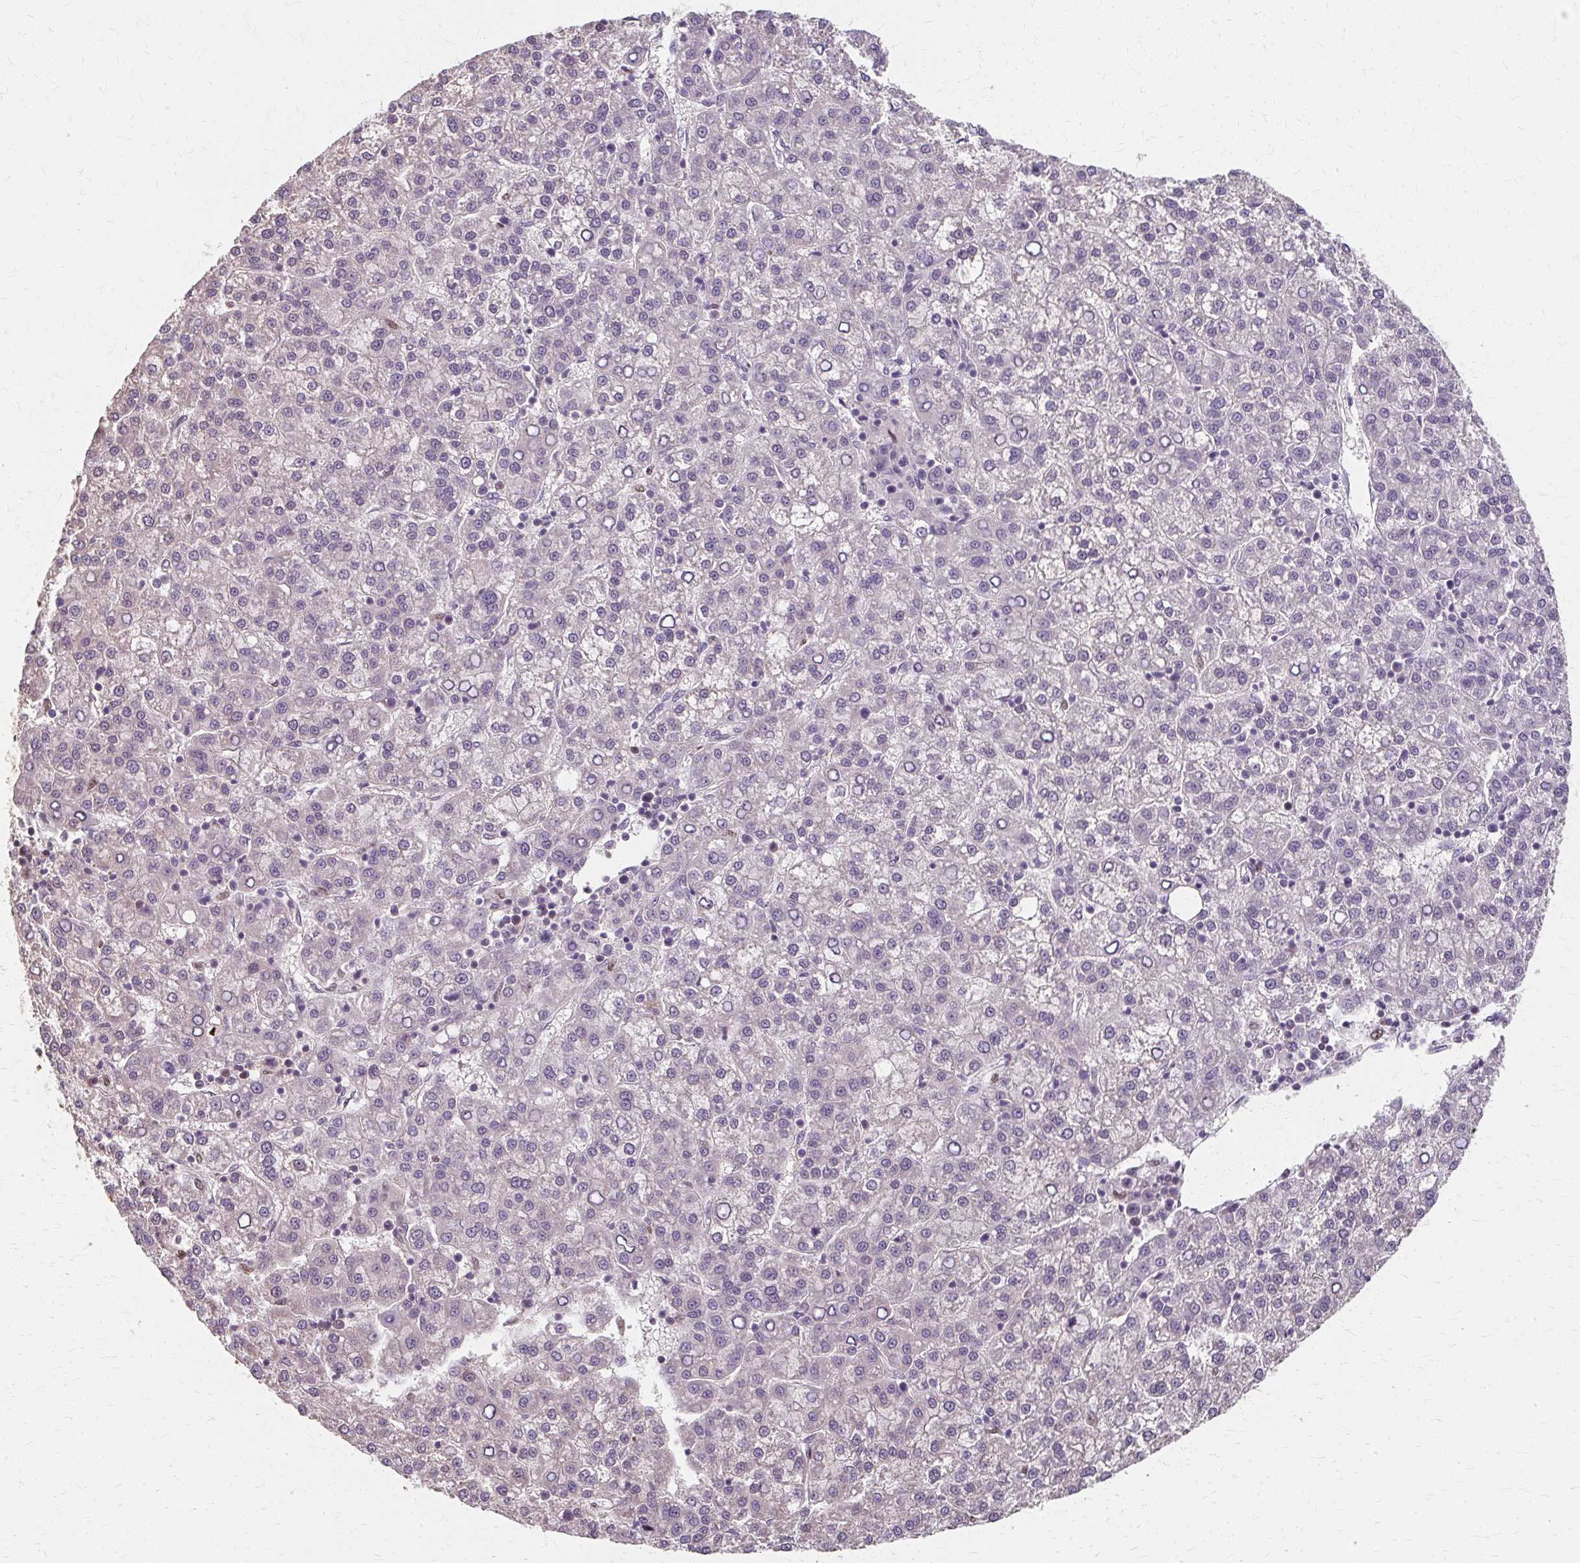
{"staining": {"intensity": "negative", "quantity": "none", "location": "none"}, "tissue": "liver cancer", "cell_type": "Tumor cells", "image_type": "cancer", "snomed": [{"axis": "morphology", "description": "Carcinoma, Hepatocellular, NOS"}, {"axis": "topography", "description": "Liver"}], "caption": "Protein analysis of liver hepatocellular carcinoma shows no significant positivity in tumor cells. The staining was performed using DAB (3,3'-diaminobenzidine) to visualize the protein expression in brown, while the nuclei were stained in blue with hematoxylin (Magnification: 20x).", "gene": "RABGAP1L", "patient": {"sex": "female", "age": 58}}